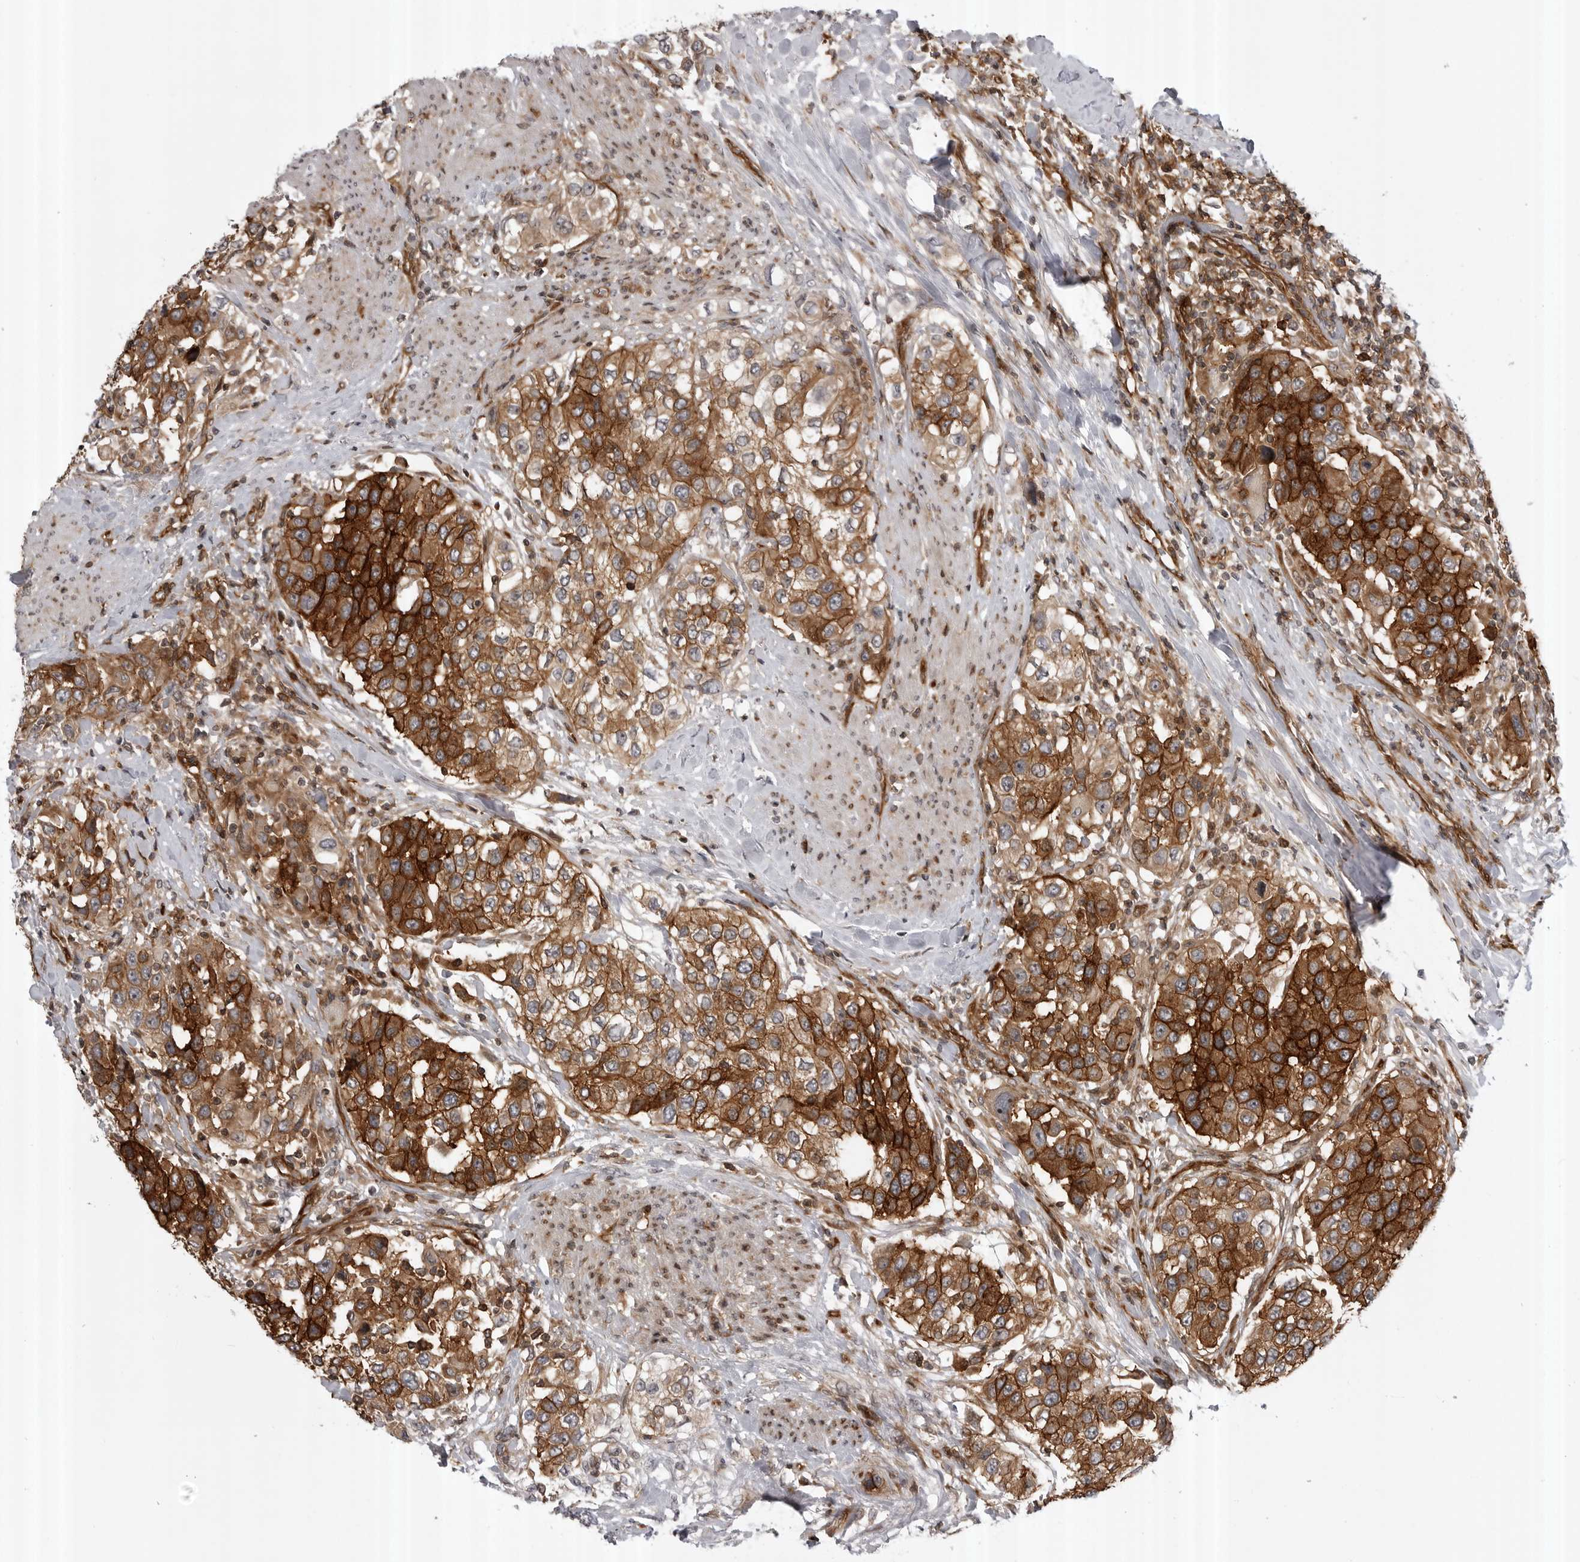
{"staining": {"intensity": "strong", "quantity": ">75%", "location": "cytoplasmic/membranous"}, "tissue": "urothelial cancer", "cell_type": "Tumor cells", "image_type": "cancer", "snomed": [{"axis": "morphology", "description": "Urothelial carcinoma, High grade"}, {"axis": "topography", "description": "Urinary bladder"}], "caption": "Tumor cells demonstrate strong cytoplasmic/membranous staining in approximately >75% of cells in high-grade urothelial carcinoma. The staining was performed using DAB (3,3'-diaminobenzidine) to visualize the protein expression in brown, while the nuclei were stained in blue with hematoxylin (Magnification: 20x).", "gene": "ABL1", "patient": {"sex": "female", "age": 80}}